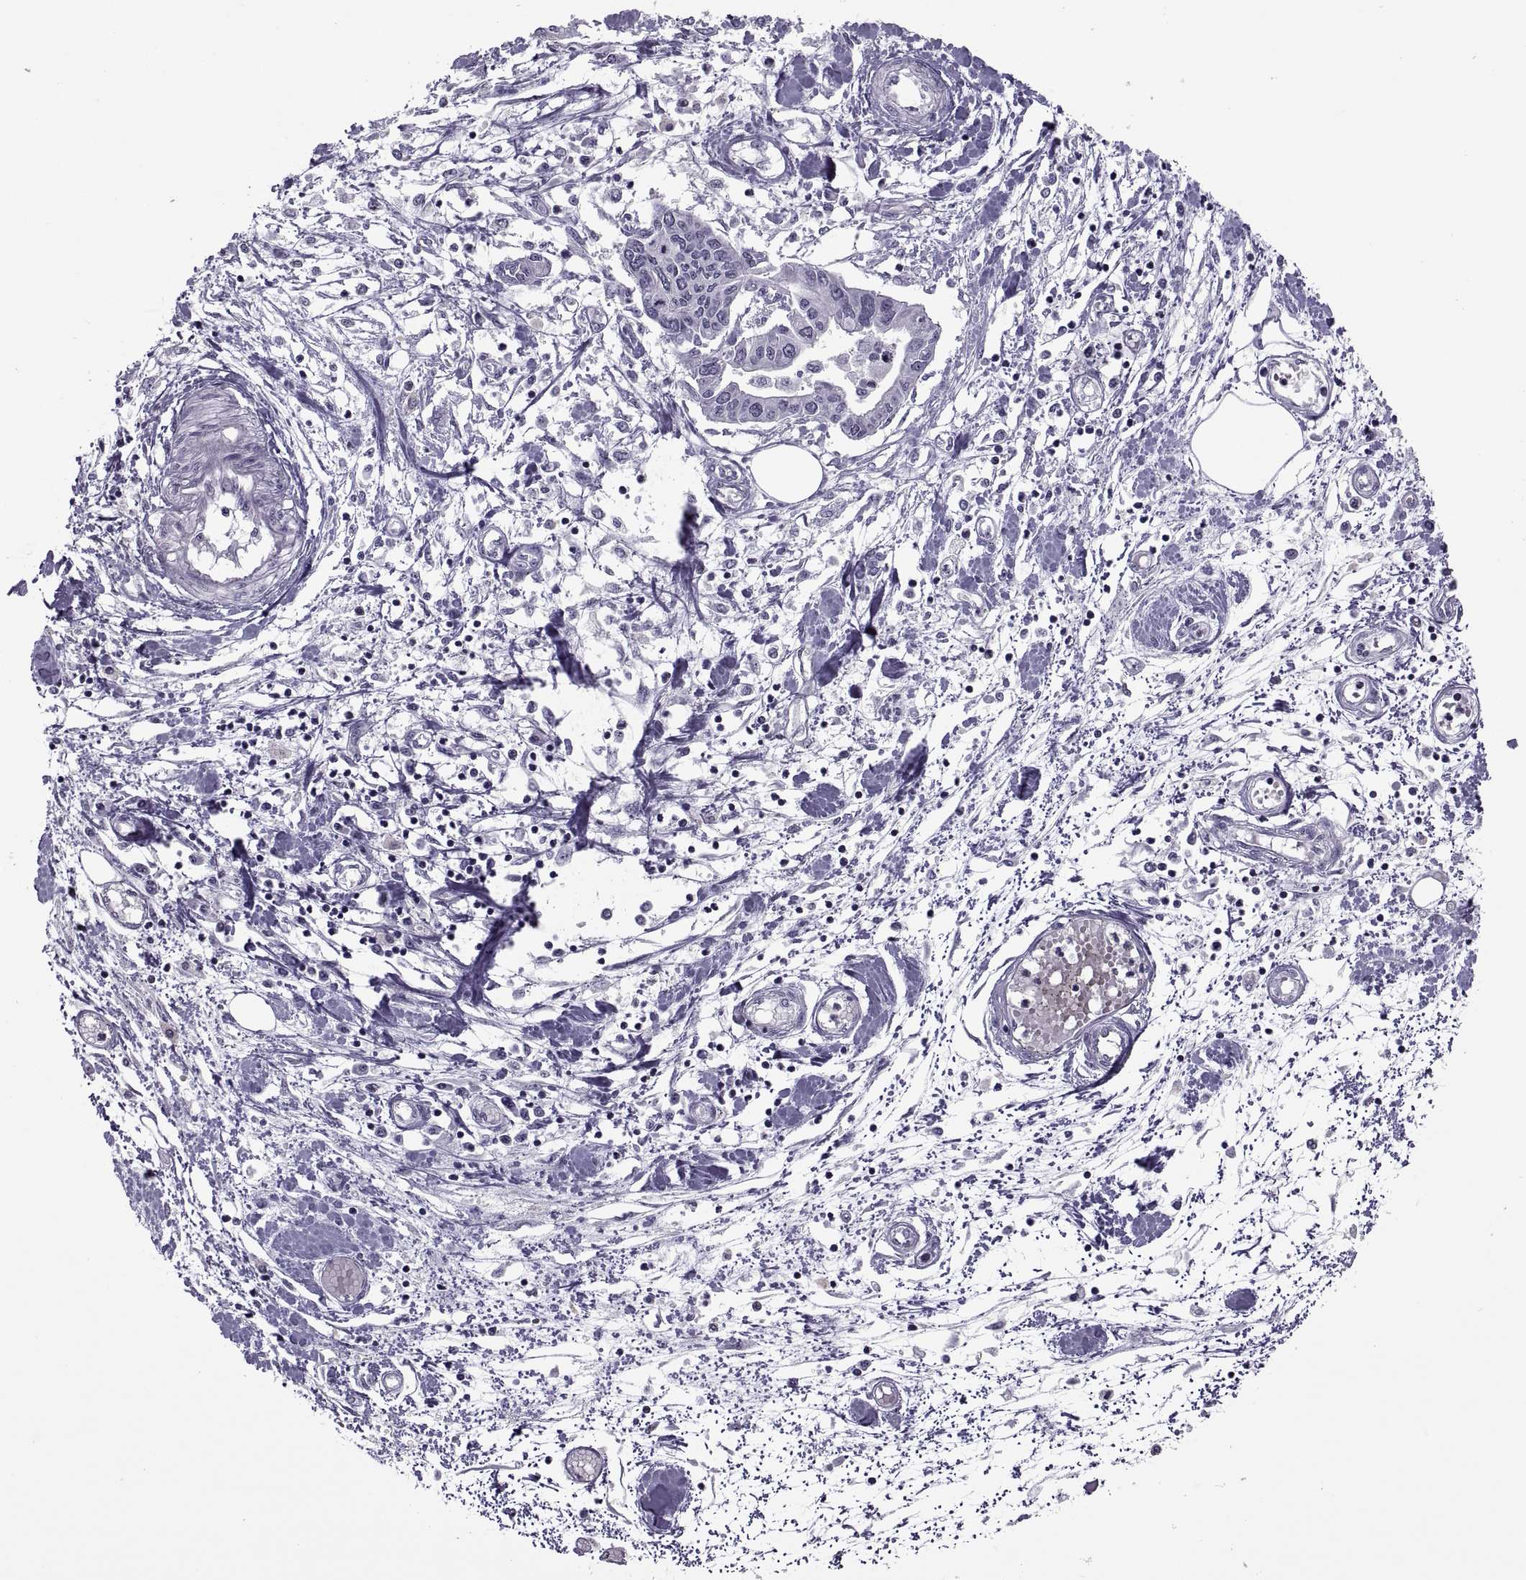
{"staining": {"intensity": "negative", "quantity": "none", "location": "none"}, "tissue": "pancreatic cancer", "cell_type": "Tumor cells", "image_type": "cancer", "snomed": [{"axis": "morphology", "description": "Adenocarcinoma, NOS"}, {"axis": "topography", "description": "Pancreas"}], "caption": "The immunohistochemistry image has no significant positivity in tumor cells of pancreatic adenocarcinoma tissue.", "gene": "H1-8", "patient": {"sex": "male", "age": 60}}